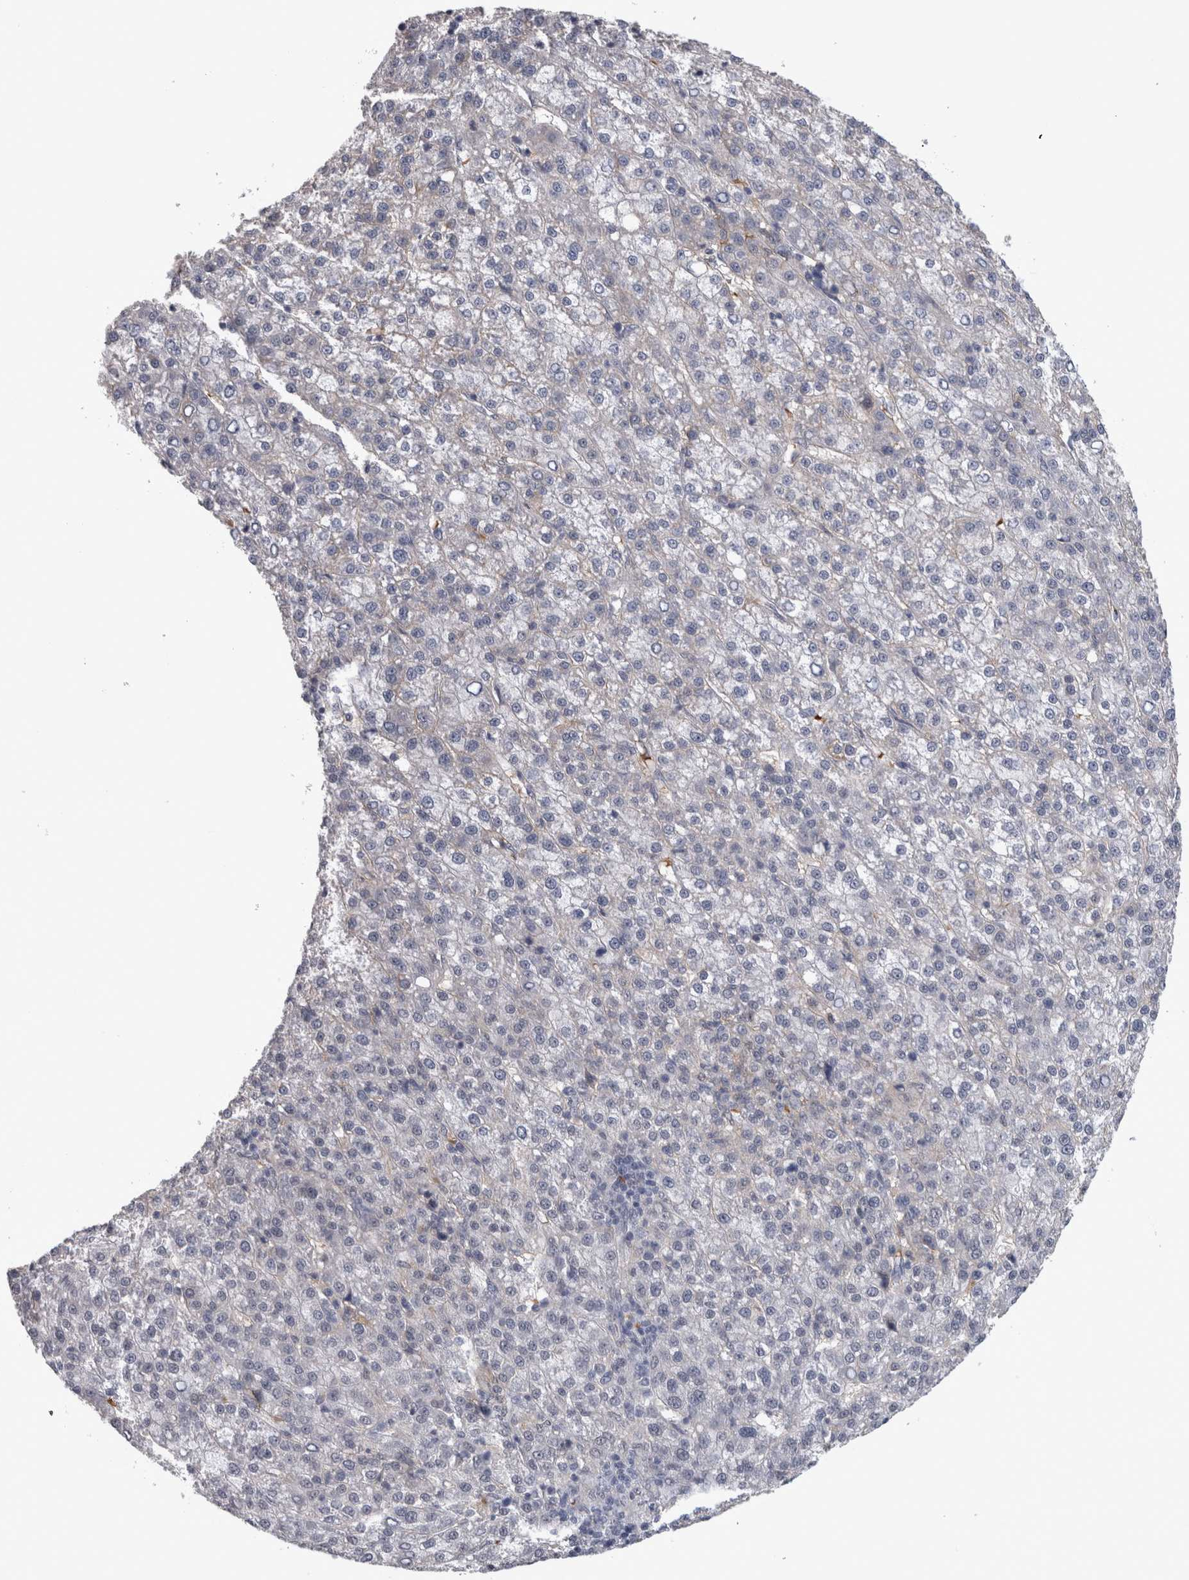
{"staining": {"intensity": "negative", "quantity": "none", "location": "none"}, "tissue": "liver cancer", "cell_type": "Tumor cells", "image_type": "cancer", "snomed": [{"axis": "morphology", "description": "Carcinoma, Hepatocellular, NOS"}, {"axis": "topography", "description": "Liver"}], "caption": "Tumor cells are negative for brown protein staining in liver hepatocellular carcinoma.", "gene": "PEBP4", "patient": {"sex": "female", "age": 58}}